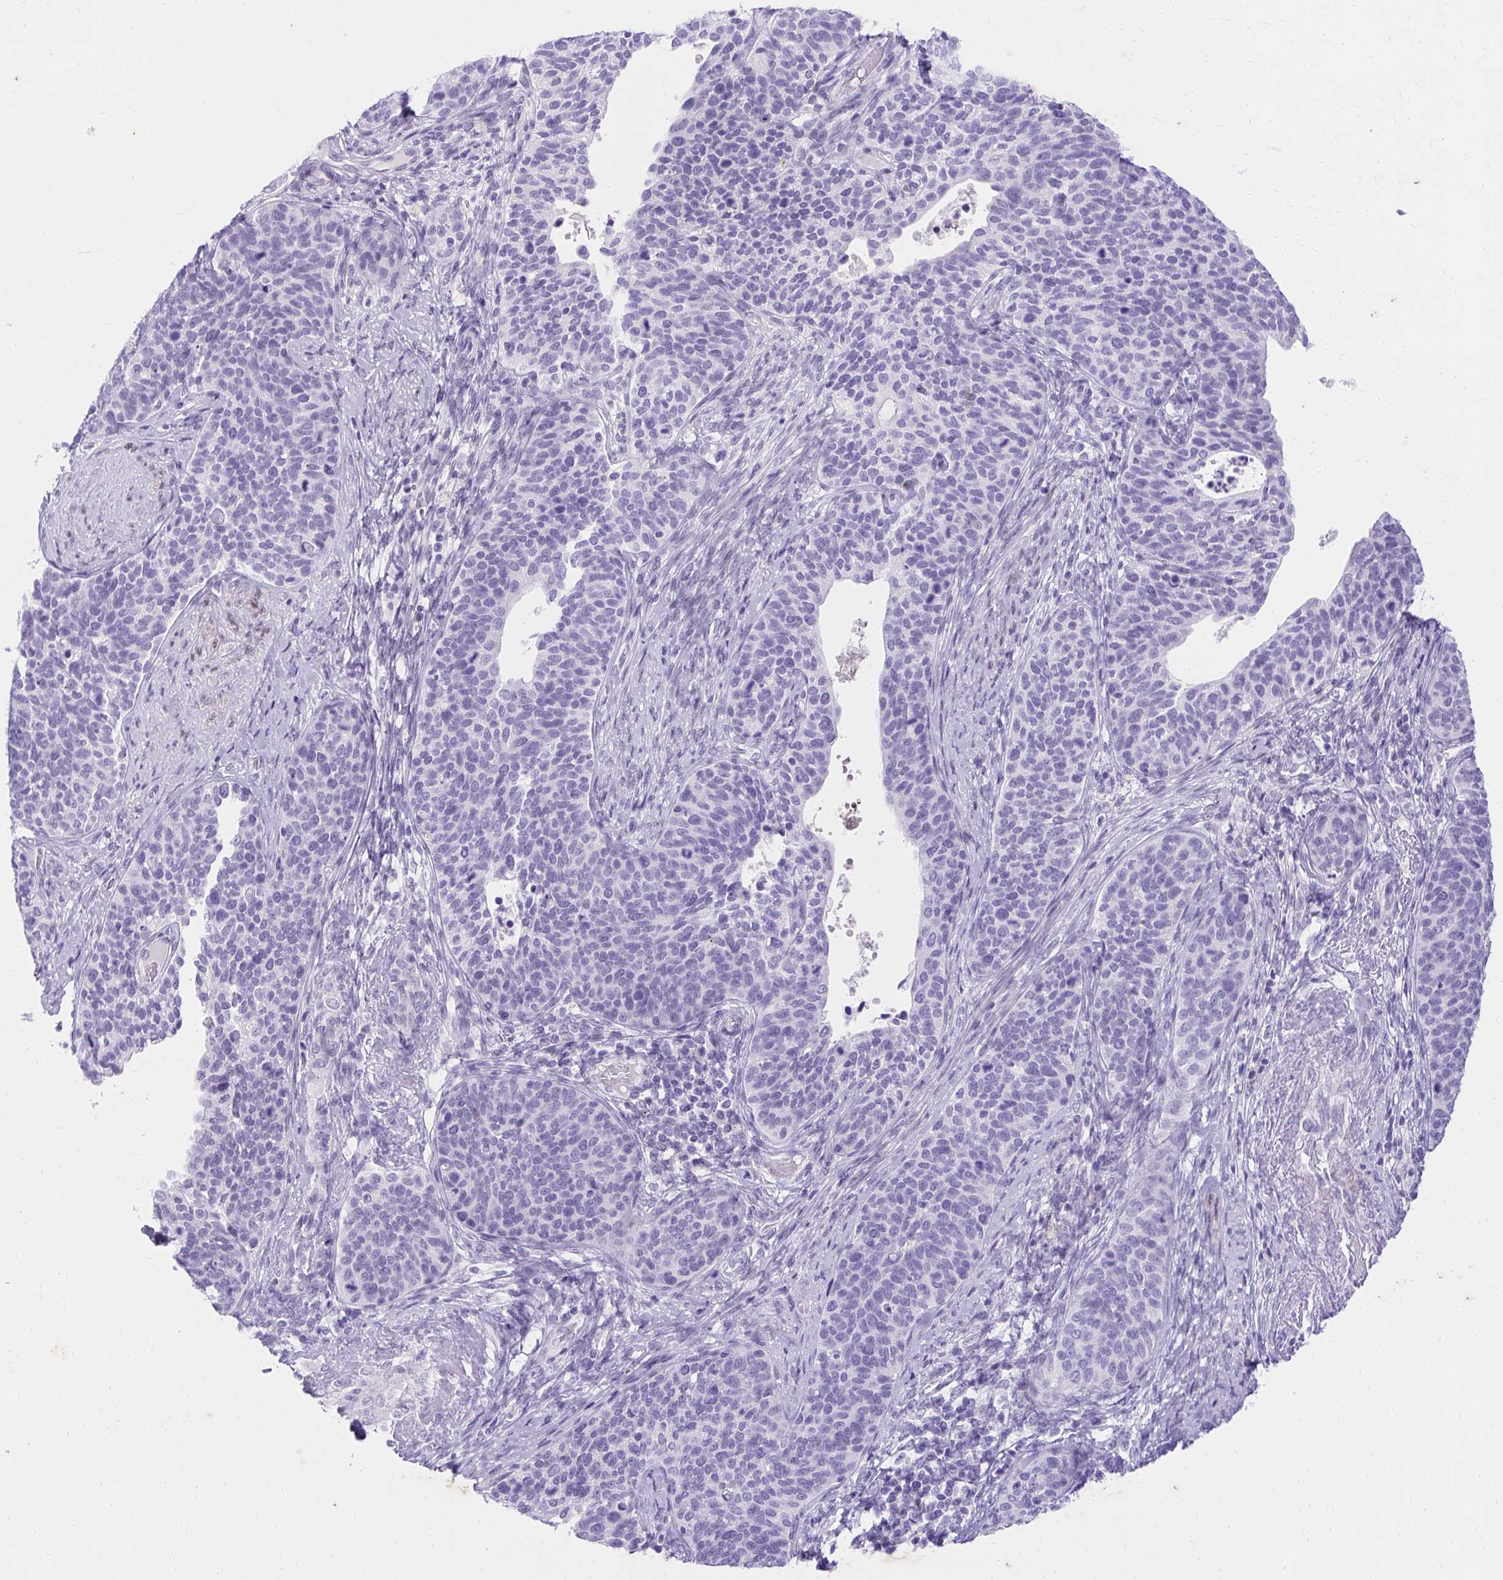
{"staining": {"intensity": "negative", "quantity": "none", "location": "none"}, "tissue": "cervical cancer", "cell_type": "Tumor cells", "image_type": "cancer", "snomed": [{"axis": "morphology", "description": "Squamous cell carcinoma, NOS"}, {"axis": "topography", "description": "Cervix"}], "caption": "Immunohistochemistry (IHC) of human cervical squamous cell carcinoma demonstrates no expression in tumor cells.", "gene": "KLK1", "patient": {"sex": "female", "age": 69}}